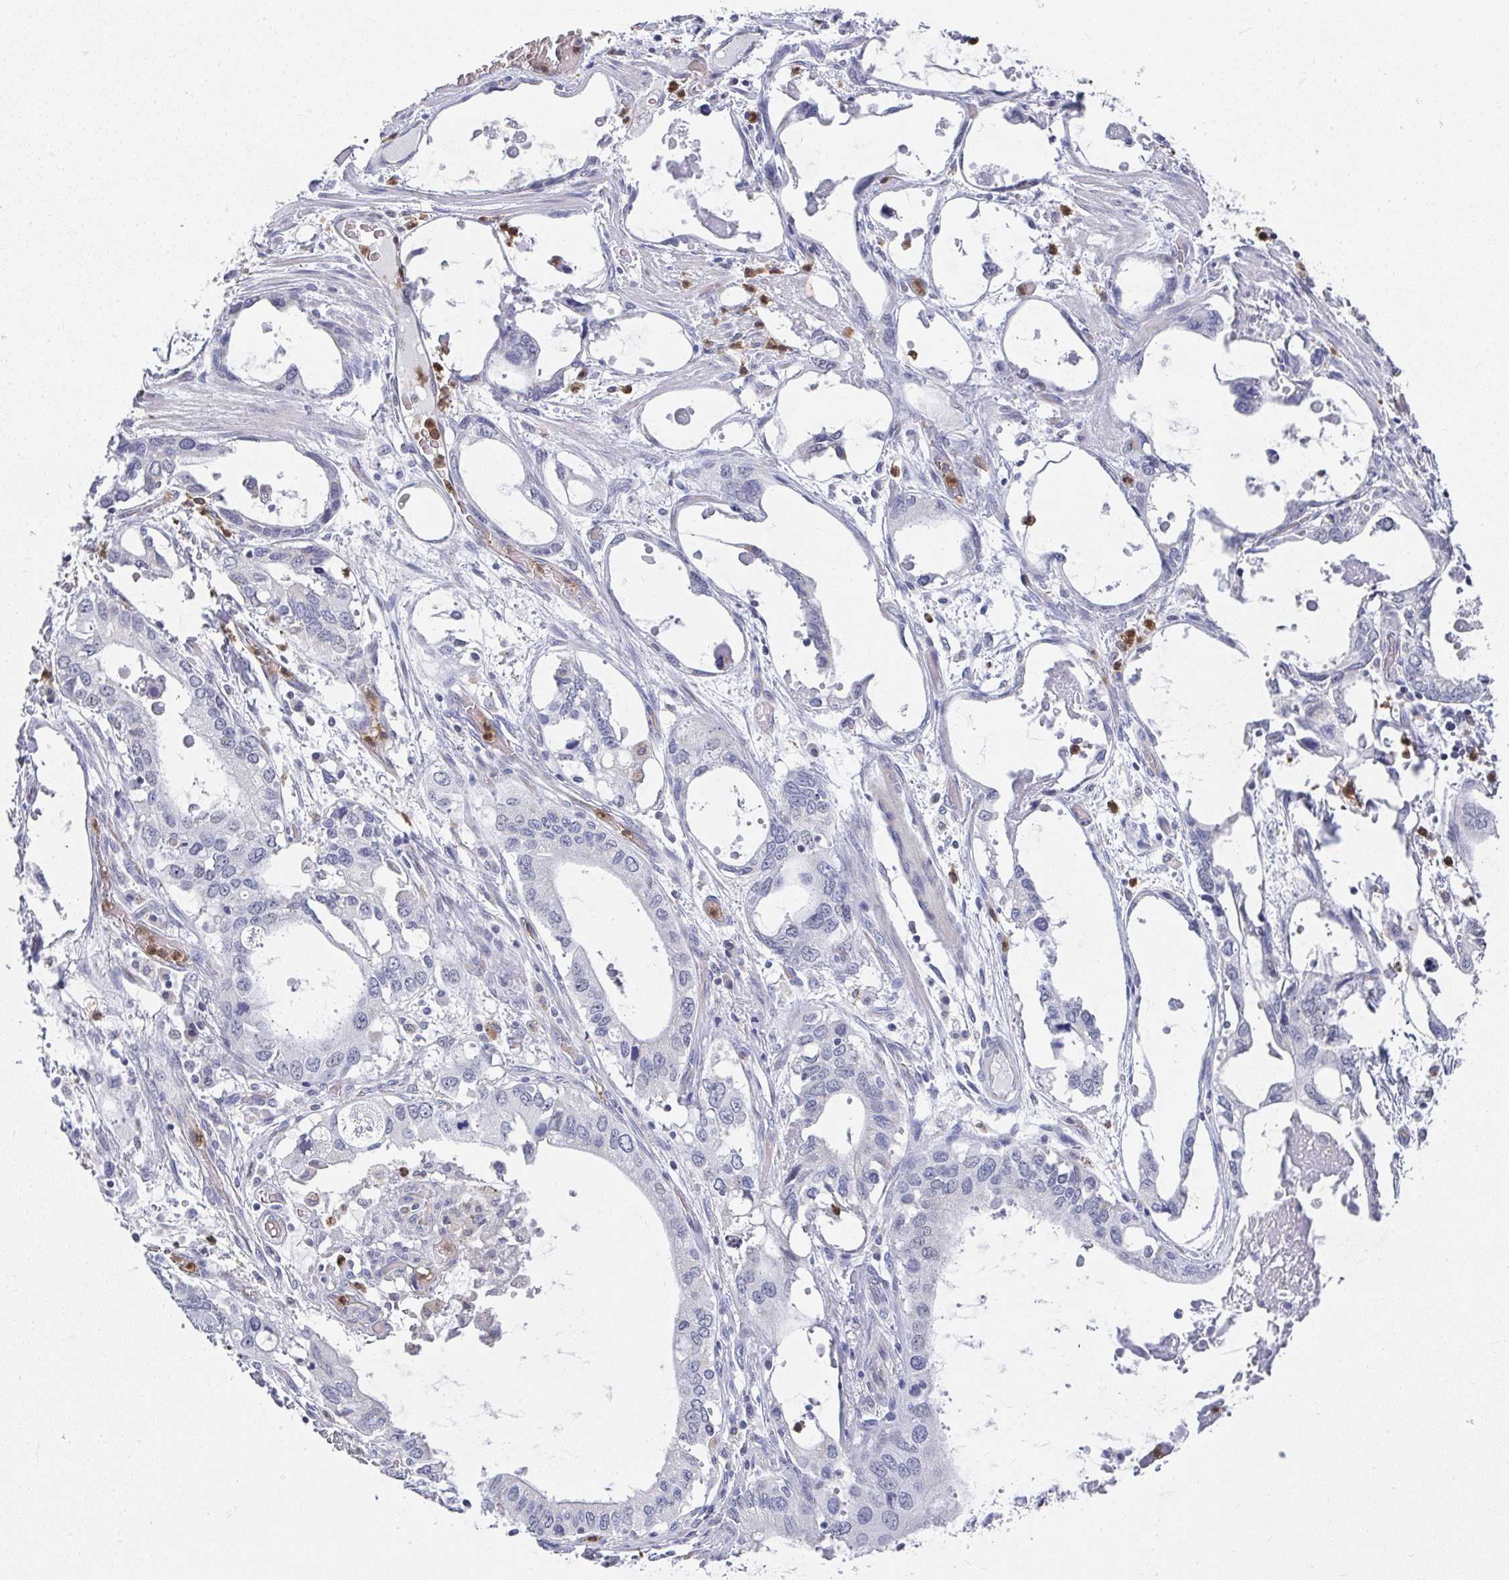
{"staining": {"intensity": "negative", "quantity": "none", "location": "none"}, "tissue": "stomach cancer", "cell_type": "Tumor cells", "image_type": "cancer", "snomed": [{"axis": "morphology", "description": "Adenocarcinoma, NOS"}, {"axis": "topography", "description": "Stomach, upper"}], "caption": "Immunohistochemistry (IHC) image of stomach cancer (adenocarcinoma) stained for a protein (brown), which demonstrates no expression in tumor cells.", "gene": "NCF1", "patient": {"sex": "male", "age": 74}}